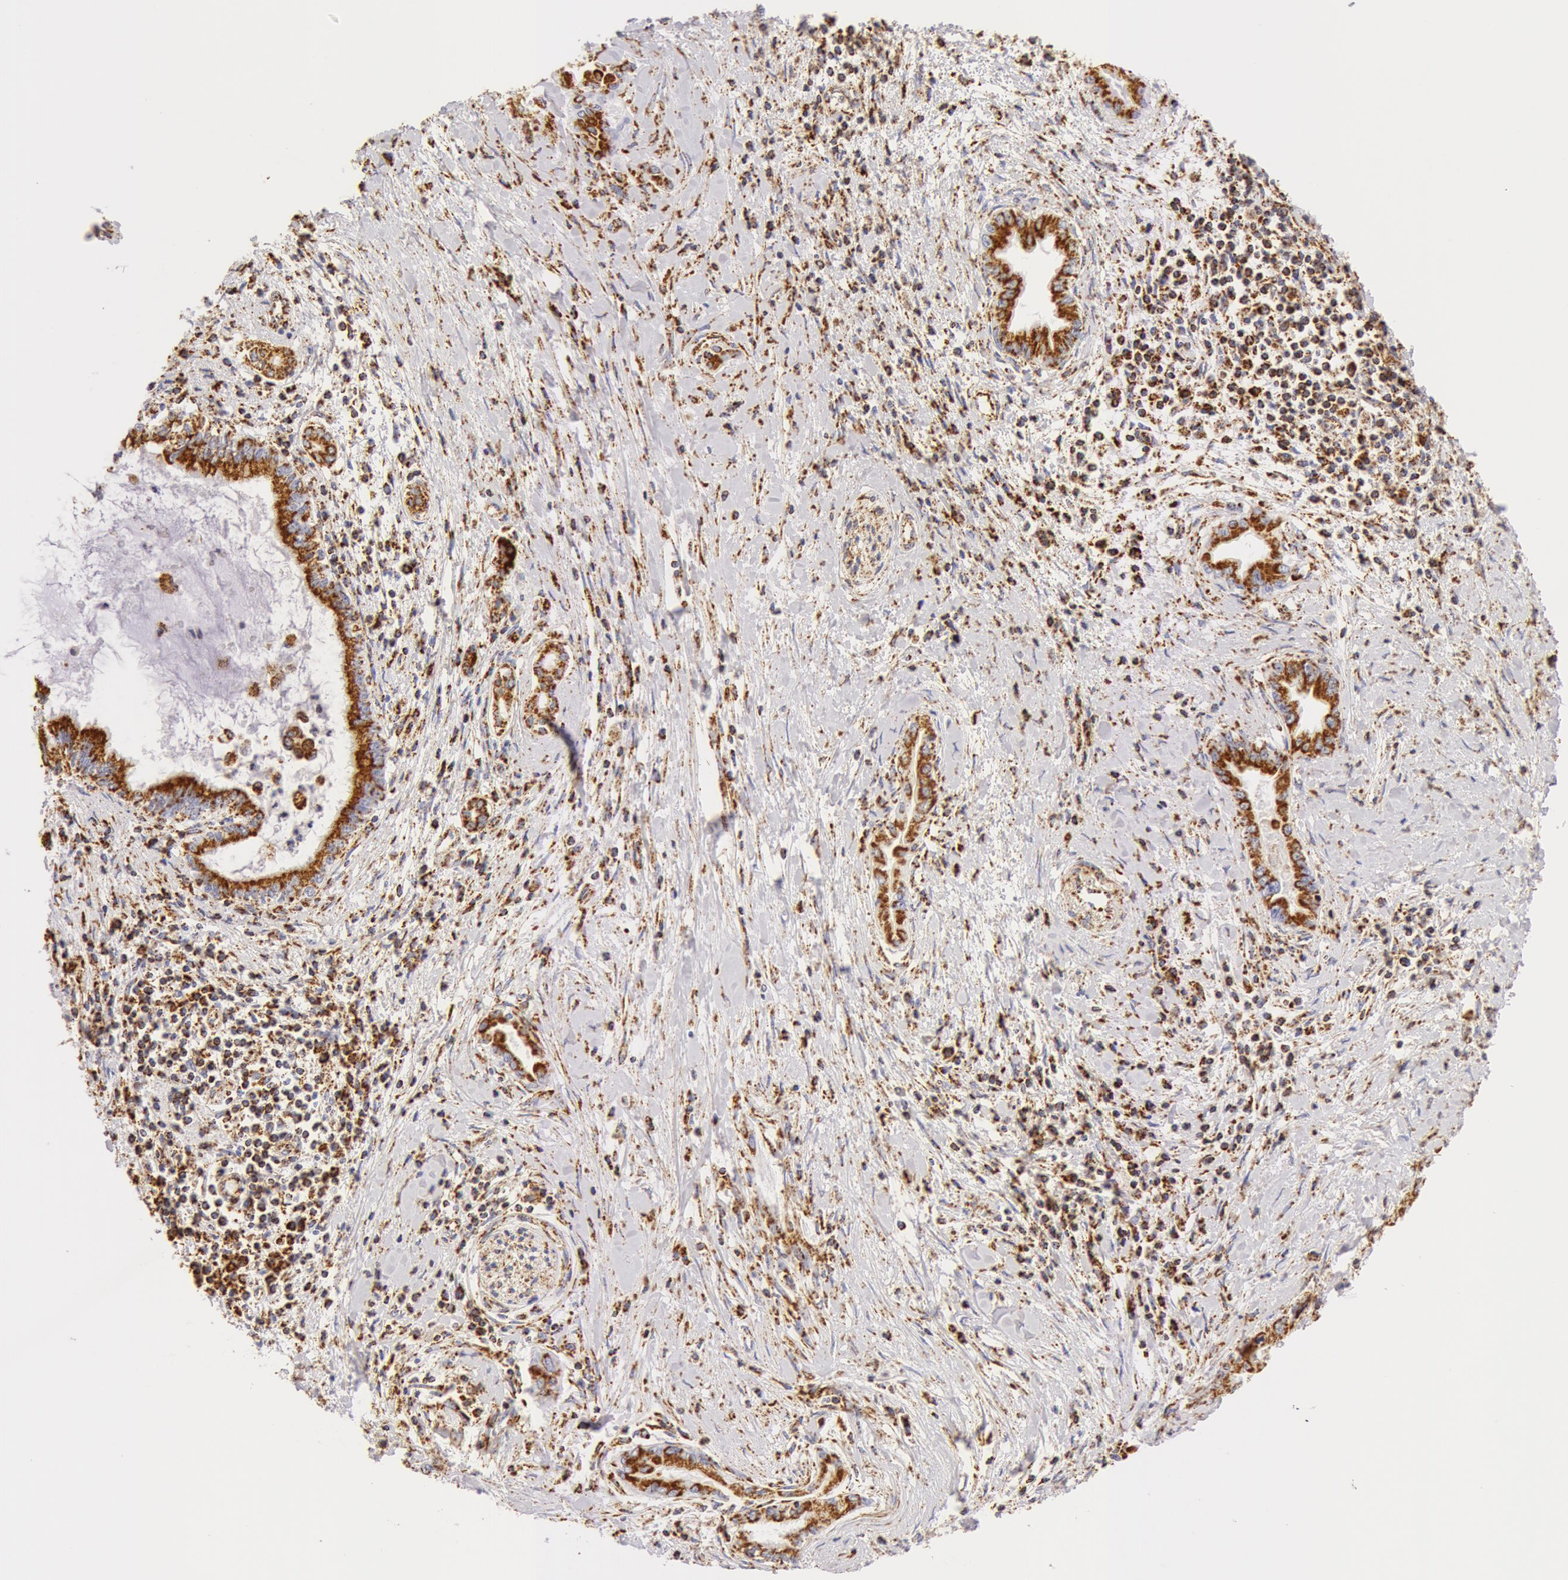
{"staining": {"intensity": "moderate", "quantity": ">75%", "location": "cytoplasmic/membranous"}, "tissue": "pancreatic cancer", "cell_type": "Tumor cells", "image_type": "cancer", "snomed": [{"axis": "morphology", "description": "Adenocarcinoma, NOS"}, {"axis": "topography", "description": "Pancreas"}], "caption": "Protein expression analysis of pancreatic cancer reveals moderate cytoplasmic/membranous expression in approximately >75% of tumor cells.", "gene": "ATP5F1B", "patient": {"sex": "female", "age": 64}}